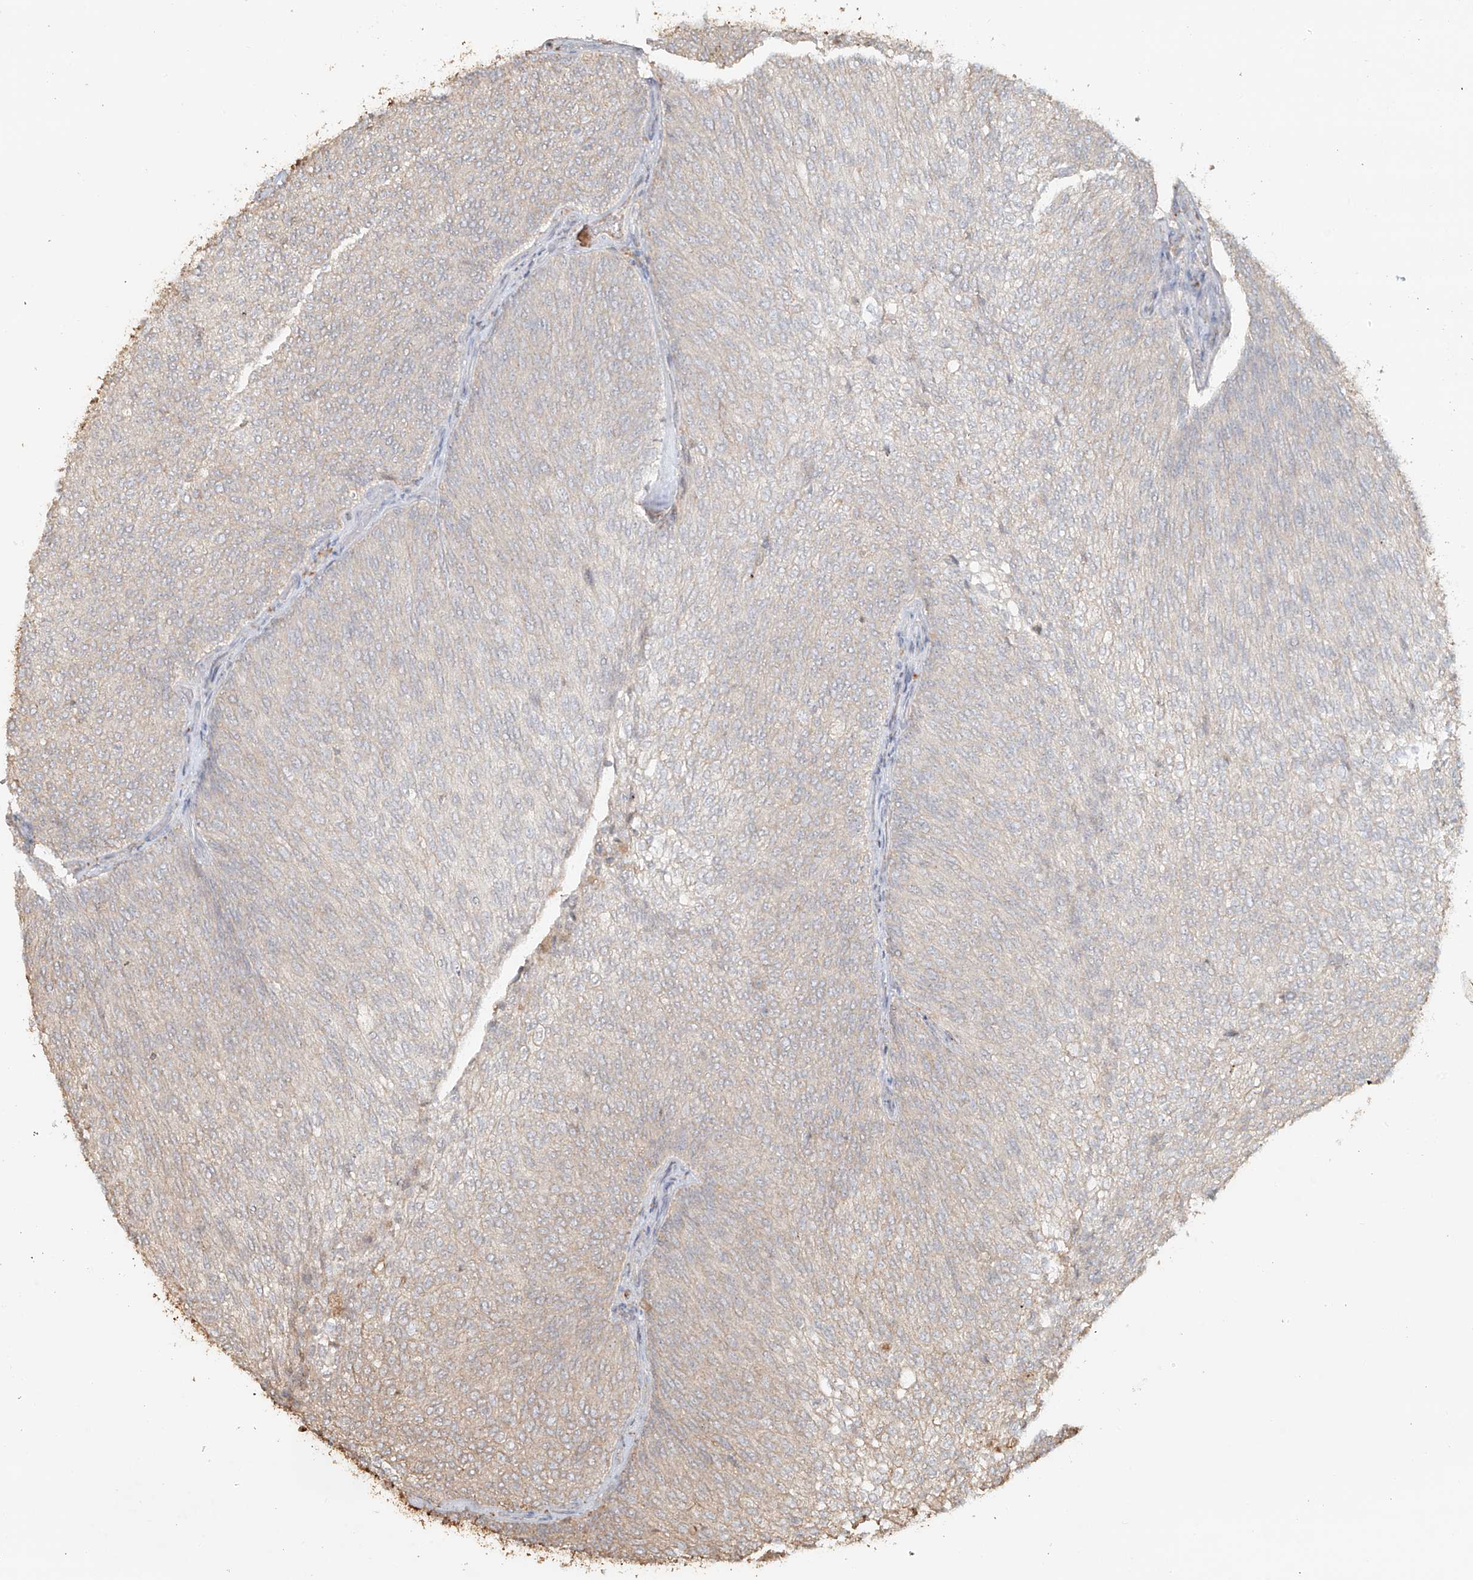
{"staining": {"intensity": "negative", "quantity": "none", "location": "none"}, "tissue": "urothelial cancer", "cell_type": "Tumor cells", "image_type": "cancer", "snomed": [{"axis": "morphology", "description": "Urothelial carcinoma, Low grade"}, {"axis": "topography", "description": "Urinary bladder"}], "caption": "Immunohistochemical staining of human urothelial carcinoma (low-grade) shows no significant staining in tumor cells. (DAB (3,3'-diaminobenzidine) immunohistochemistry (IHC), high magnification).", "gene": "NPHS1", "patient": {"sex": "female", "age": 79}}